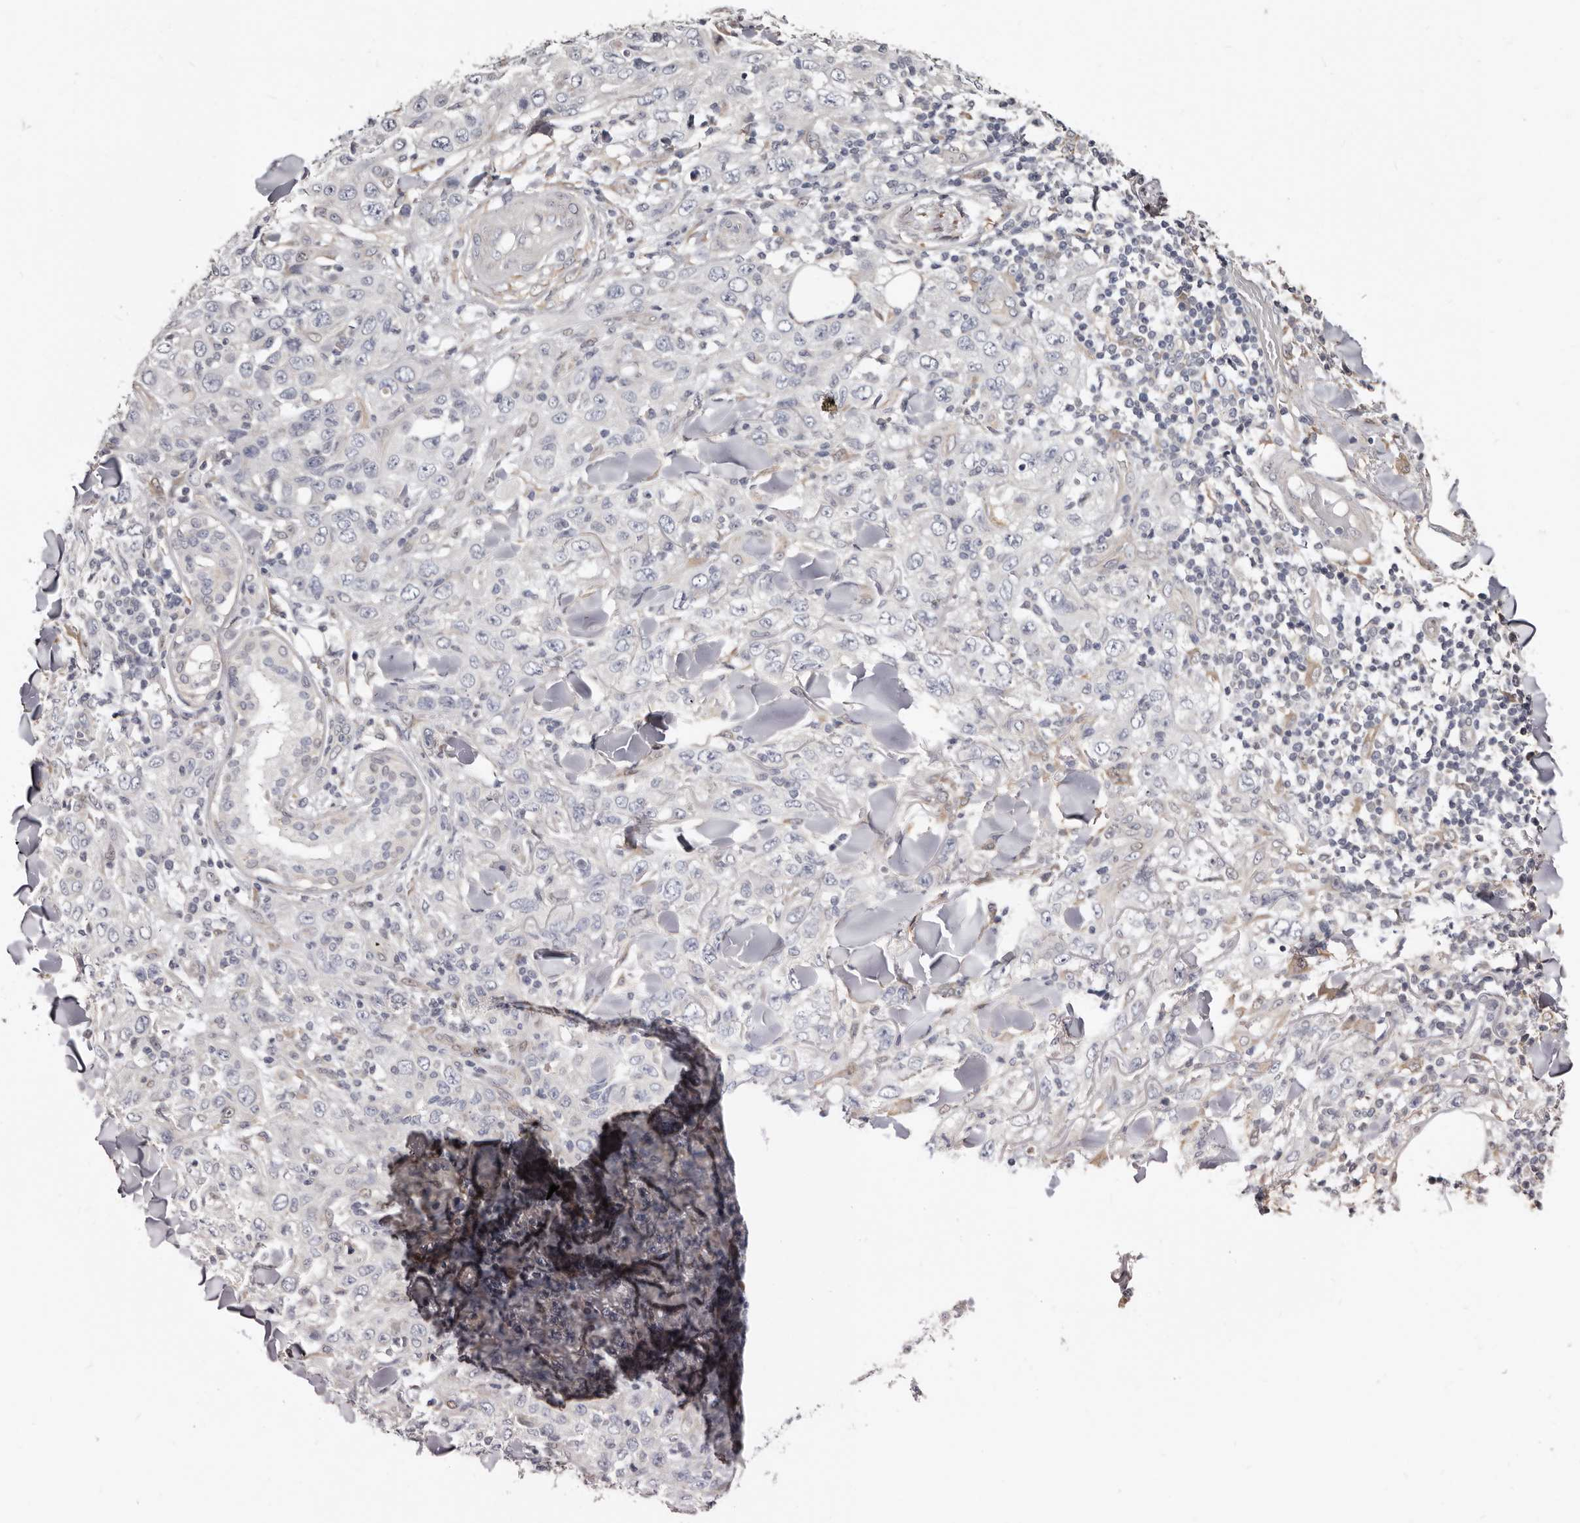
{"staining": {"intensity": "negative", "quantity": "none", "location": "none"}, "tissue": "skin cancer", "cell_type": "Tumor cells", "image_type": "cancer", "snomed": [{"axis": "morphology", "description": "Squamous cell carcinoma, NOS"}, {"axis": "topography", "description": "Skin"}], "caption": "The photomicrograph displays no staining of tumor cells in skin cancer (squamous cell carcinoma).", "gene": "KHDRBS2", "patient": {"sex": "female", "age": 88}}